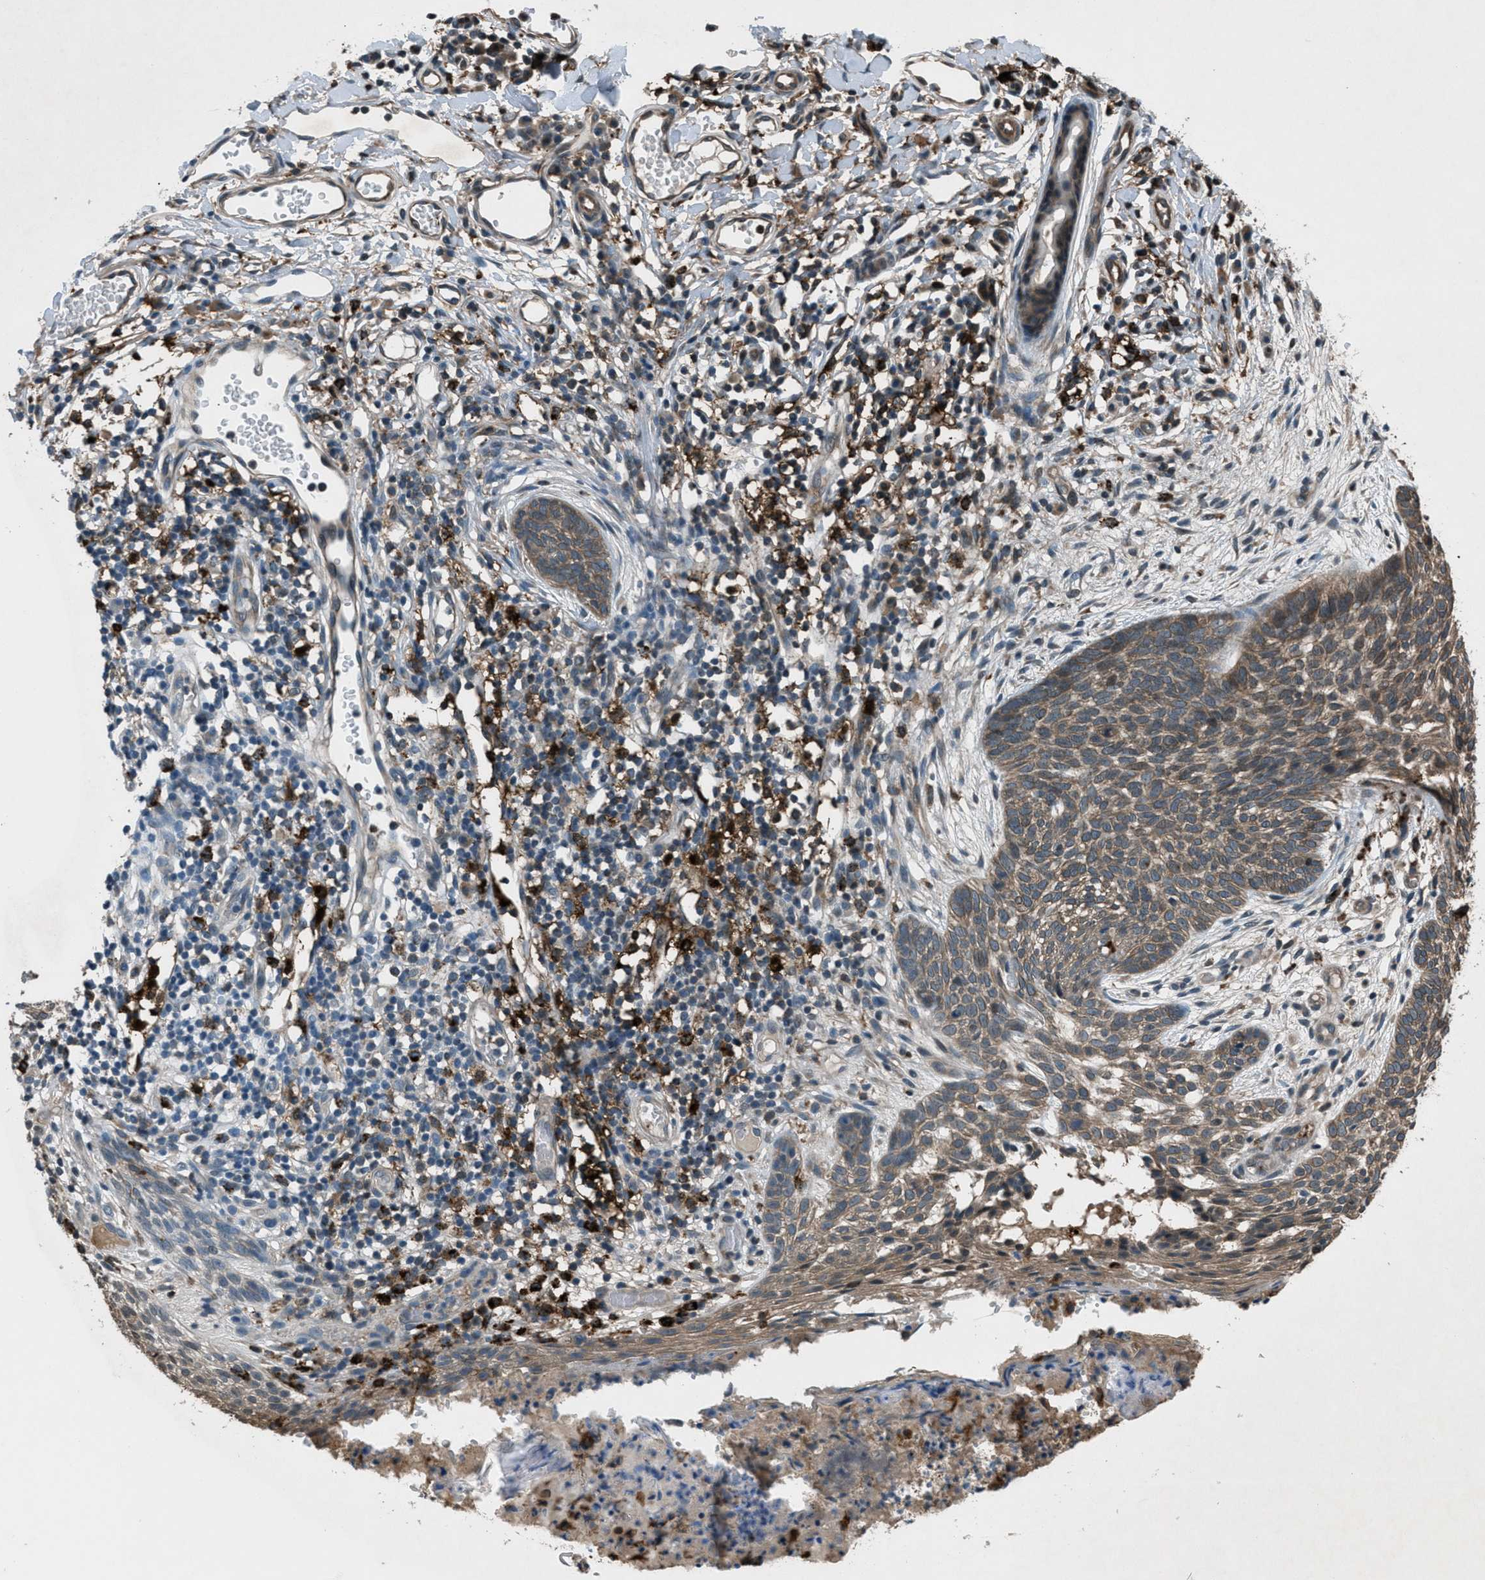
{"staining": {"intensity": "moderate", "quantity": ">75%", "location": "cytoplasmic/membranous"}, "tissue": "skin cancer", "cell_type": "Tumor cells", "image_type": "cancer", "snomed": [{"axis": "morphology", "description": "Basal cell carcinoma"}, {"axis": "topography", "description": "Skin"}], "caption": "Immunohistochemistry staining of skin cancer, which displays medium levels of moderate cytoplasmic/membranous positivity in about >75% of tumor cells indicating moderate cytoplasmic/membranous protein positivity. The staining was performed using DAB (3,3'-diaminobenzidine) (brown) for protein detection and nuclei were counterstained in hematoxylin (blue).", "gene": "EPSTI1", "patient": {"sex": "female", "age": 59}}